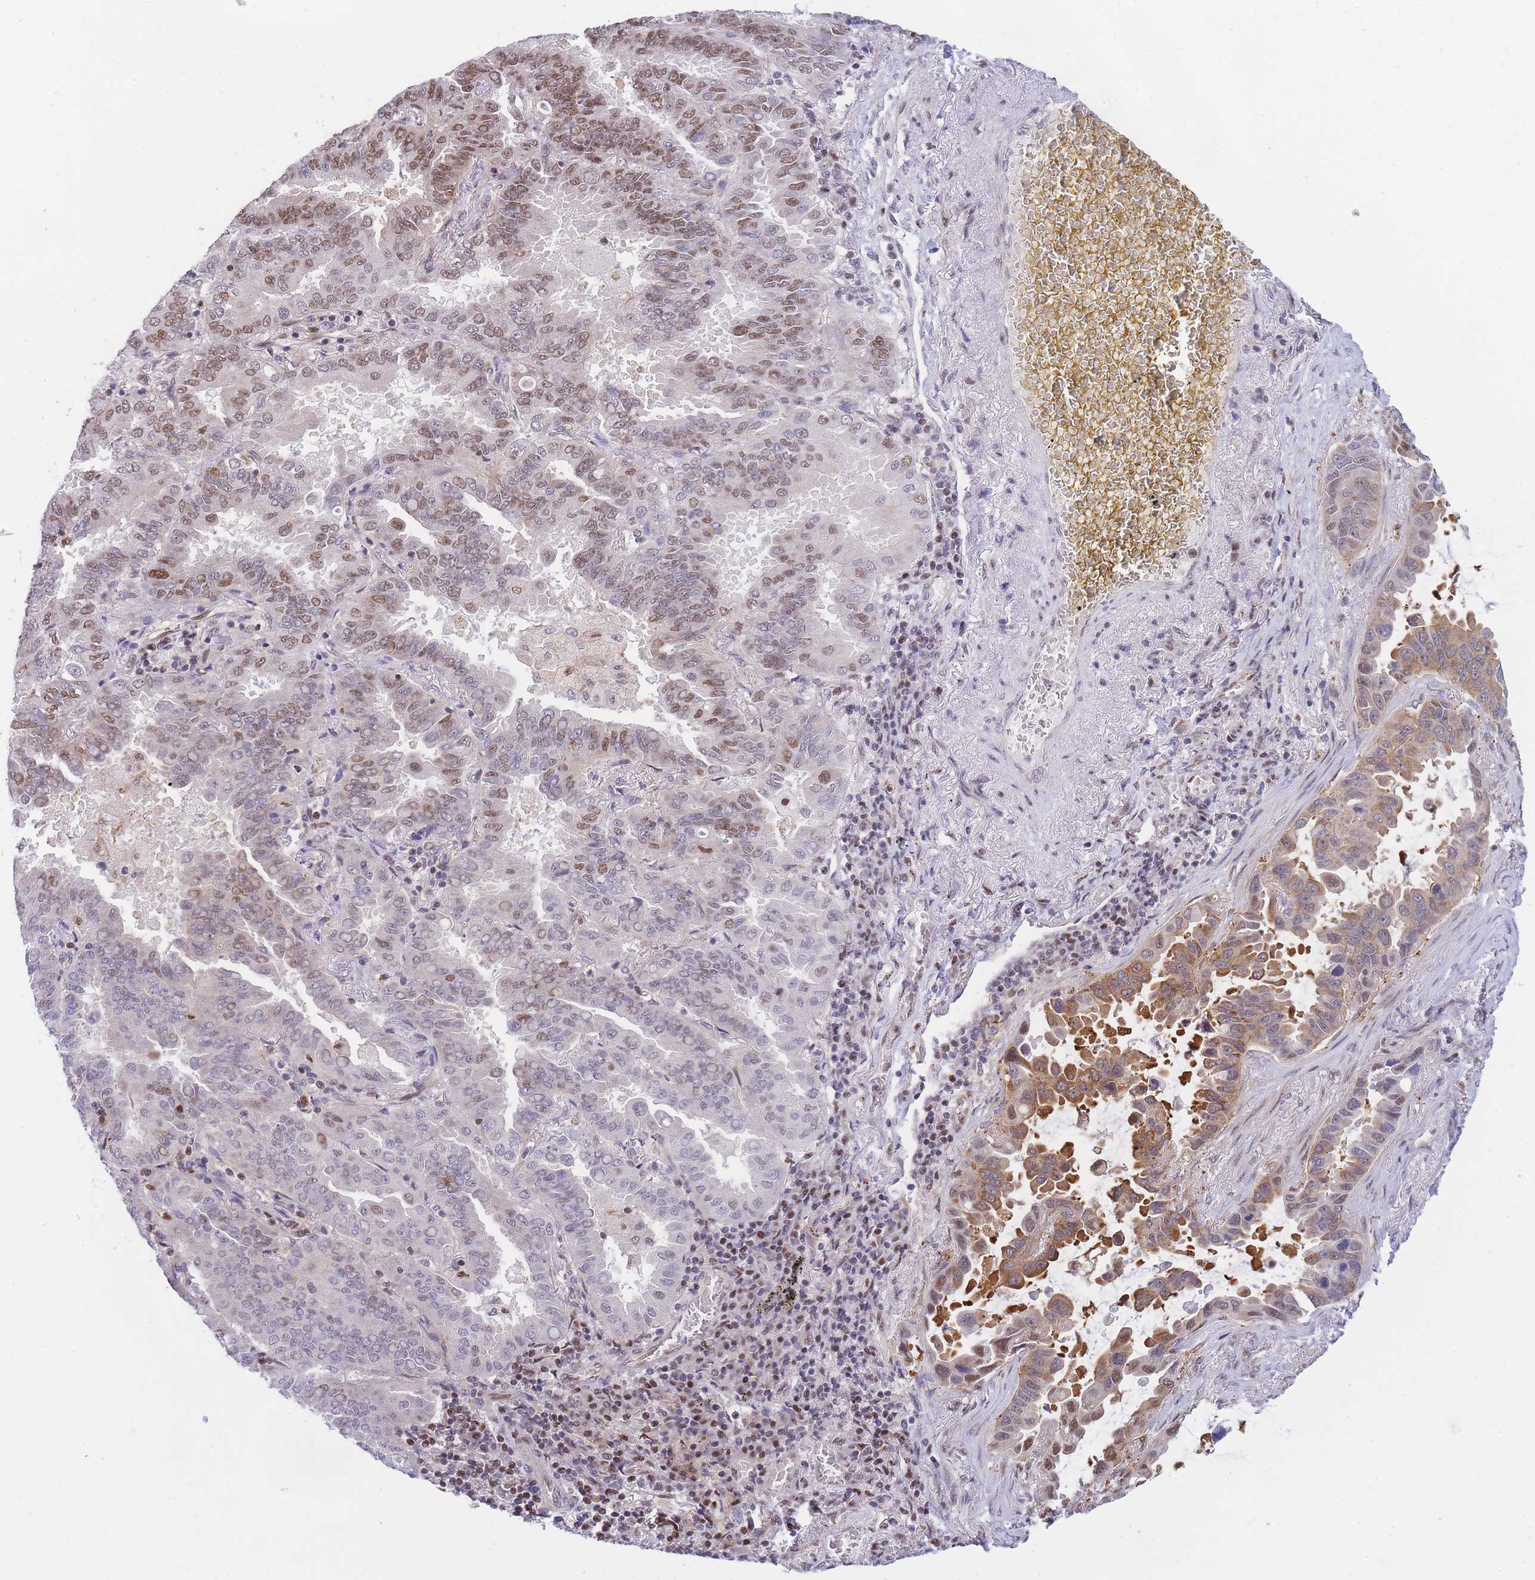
{"staining": {"intensity": "moderate", "quantity": "25%-75%", "location": "cytoplasmic/membranous,nuclear"}, "tissue": "lung cancer", "cell_type": "Tumor cells", "image_type": "cancer", "snomed": [{"axis": "morphology", "description": "Adenocarcinoma, NOS"}, {"axis": "topography", "description": "Lung"}], "caption": "Protein expression analysis of human adenocarcinoma (lung) reveals moderate cytoplasmic/membranous and nuclear positivity in about 25%-75% of tumor cells.", "gene": "CRACD", "patient": {"sex": "male", "age": 64}}